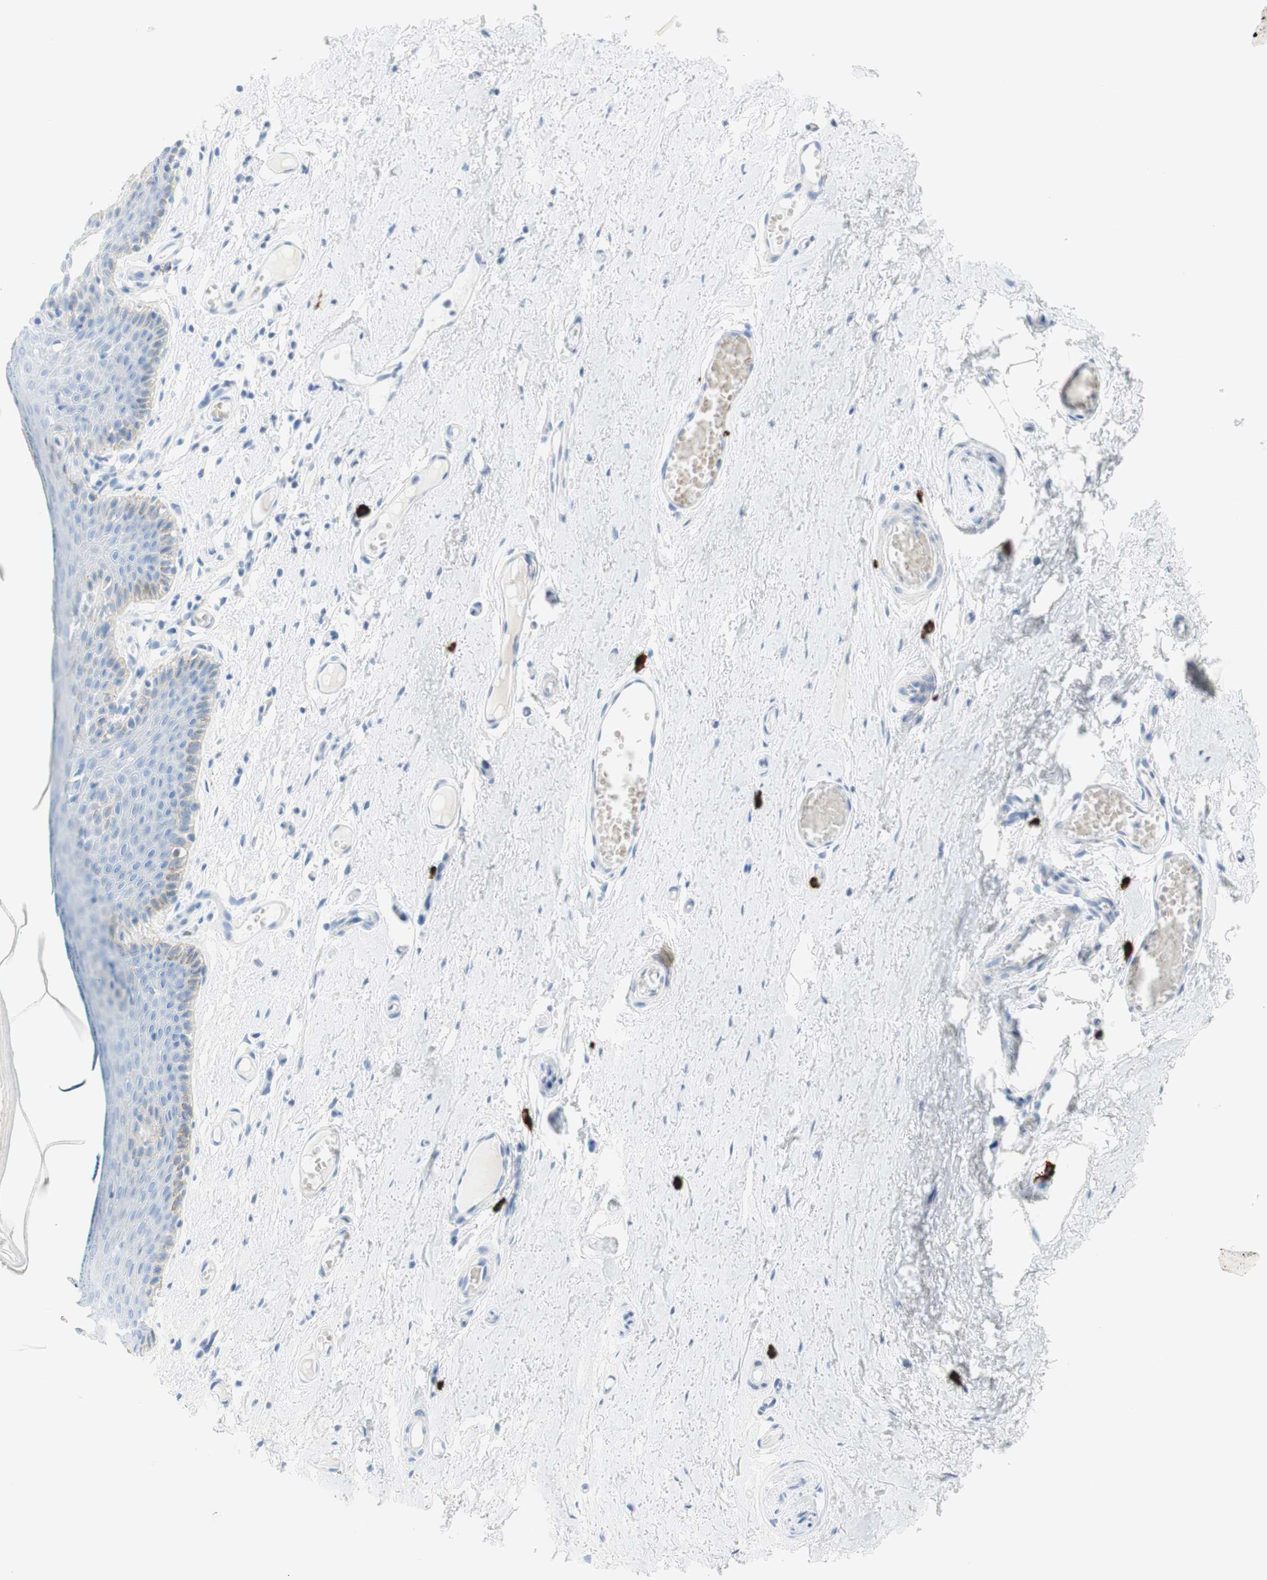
{"staining": {"intensity": "weak", "quantity": "<25%", "location": "cytoplasmic/membranous"}, "tissue": "skin", "cell_type": "Epidermal cells", "image_type": "normal", "snomed": [{"axis": "morphology", "description": "Normal tissue, NOS"}, {"axis": "topography", "description": "Adipose tissue"}, {"axis": "topography", "description": "Vascular tissue"}, {"axis": "topography", "description": "Anal"}, {"axis": "topography", "description": "Peripheral nerve tissue"}], "caption": "This is an IHC micrograph of normal human skin. There is no expression in epidermal cells.", "gene": "CEACAM1", "patient": {"sex": "female", "age": 54}}